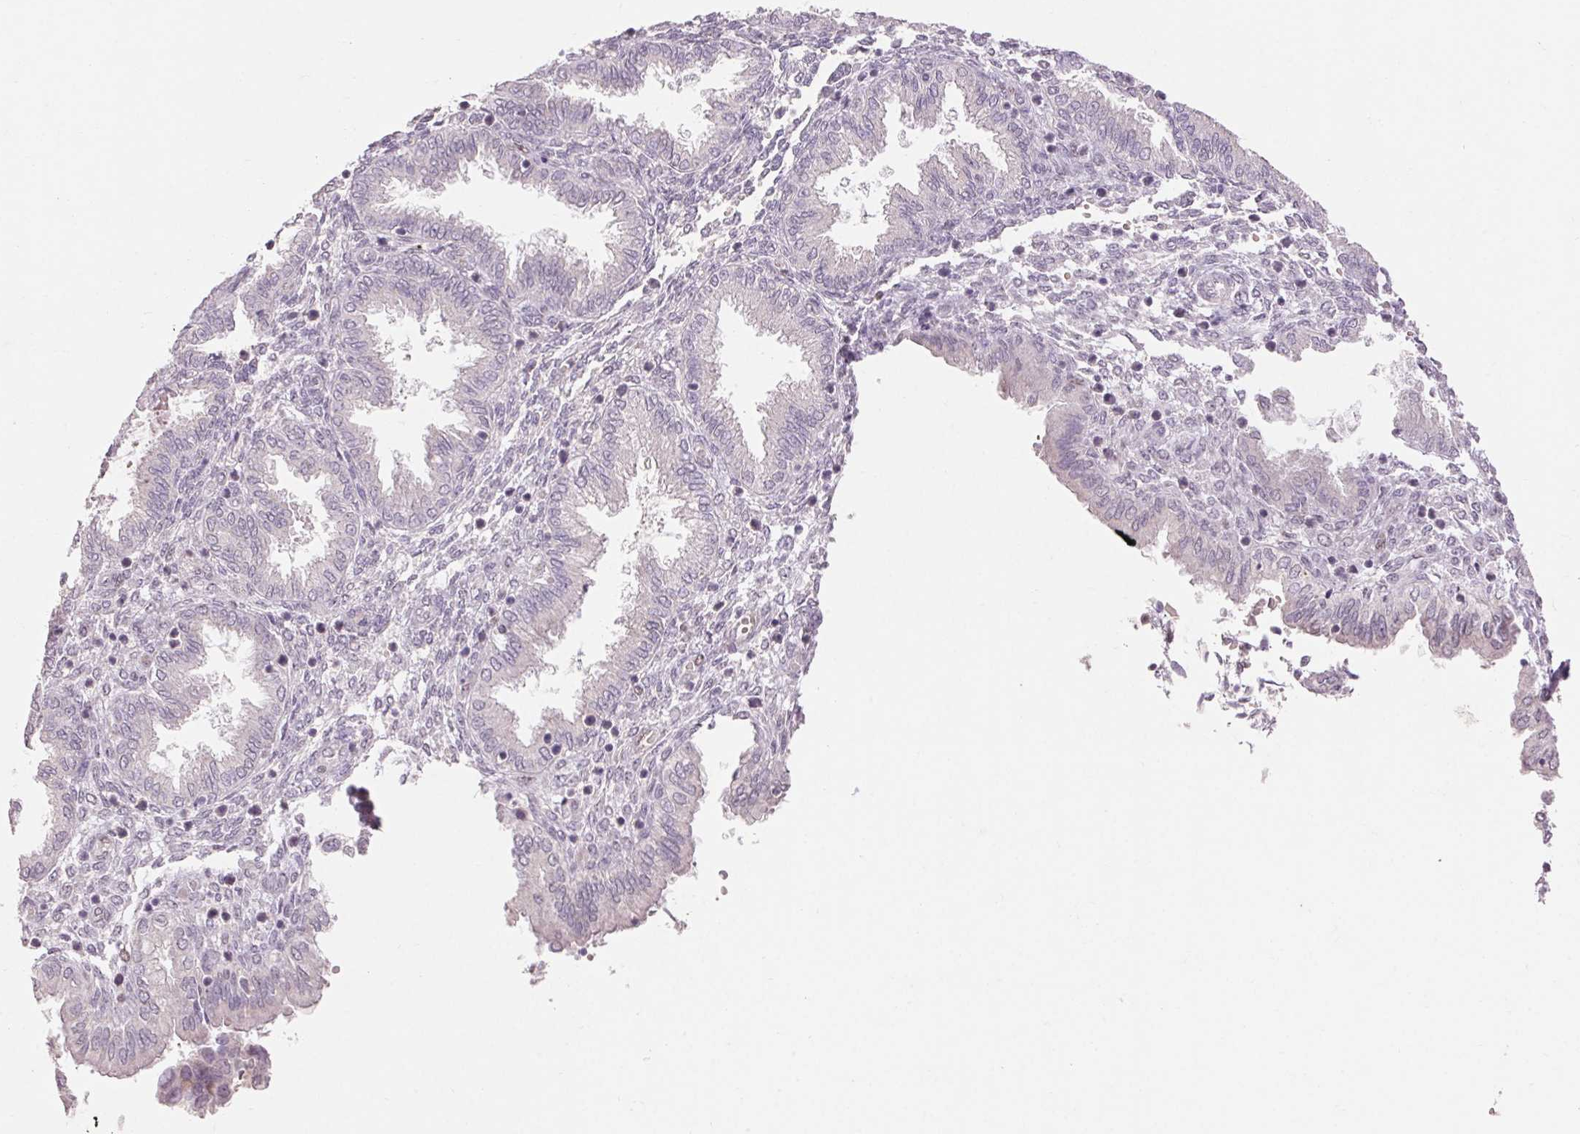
{"staining": {"intensity": "negative", "quantity": "none", "location": "none"}, "tissue": "endometrium", "cell_type": "Cells in endometrial stroma", "image_type": "normal", "snomed": [{"axis": "morphology", "description": "Normal tissue, NOS"}, {"axis": "topography", "description": "Endometrium"}], "caption": "This photomicrograph is of normal endometrium stained with IHC to label a protein in brown with the nuclei are counter-stained blue. There is no positivity in cells in endometrial stroma. The staining is performed using DAB brown chromogen with nuclei counter-stained in using hematoxylin.", "gene": "SKP2", "patient": {"sex": "female", "age": 33}}